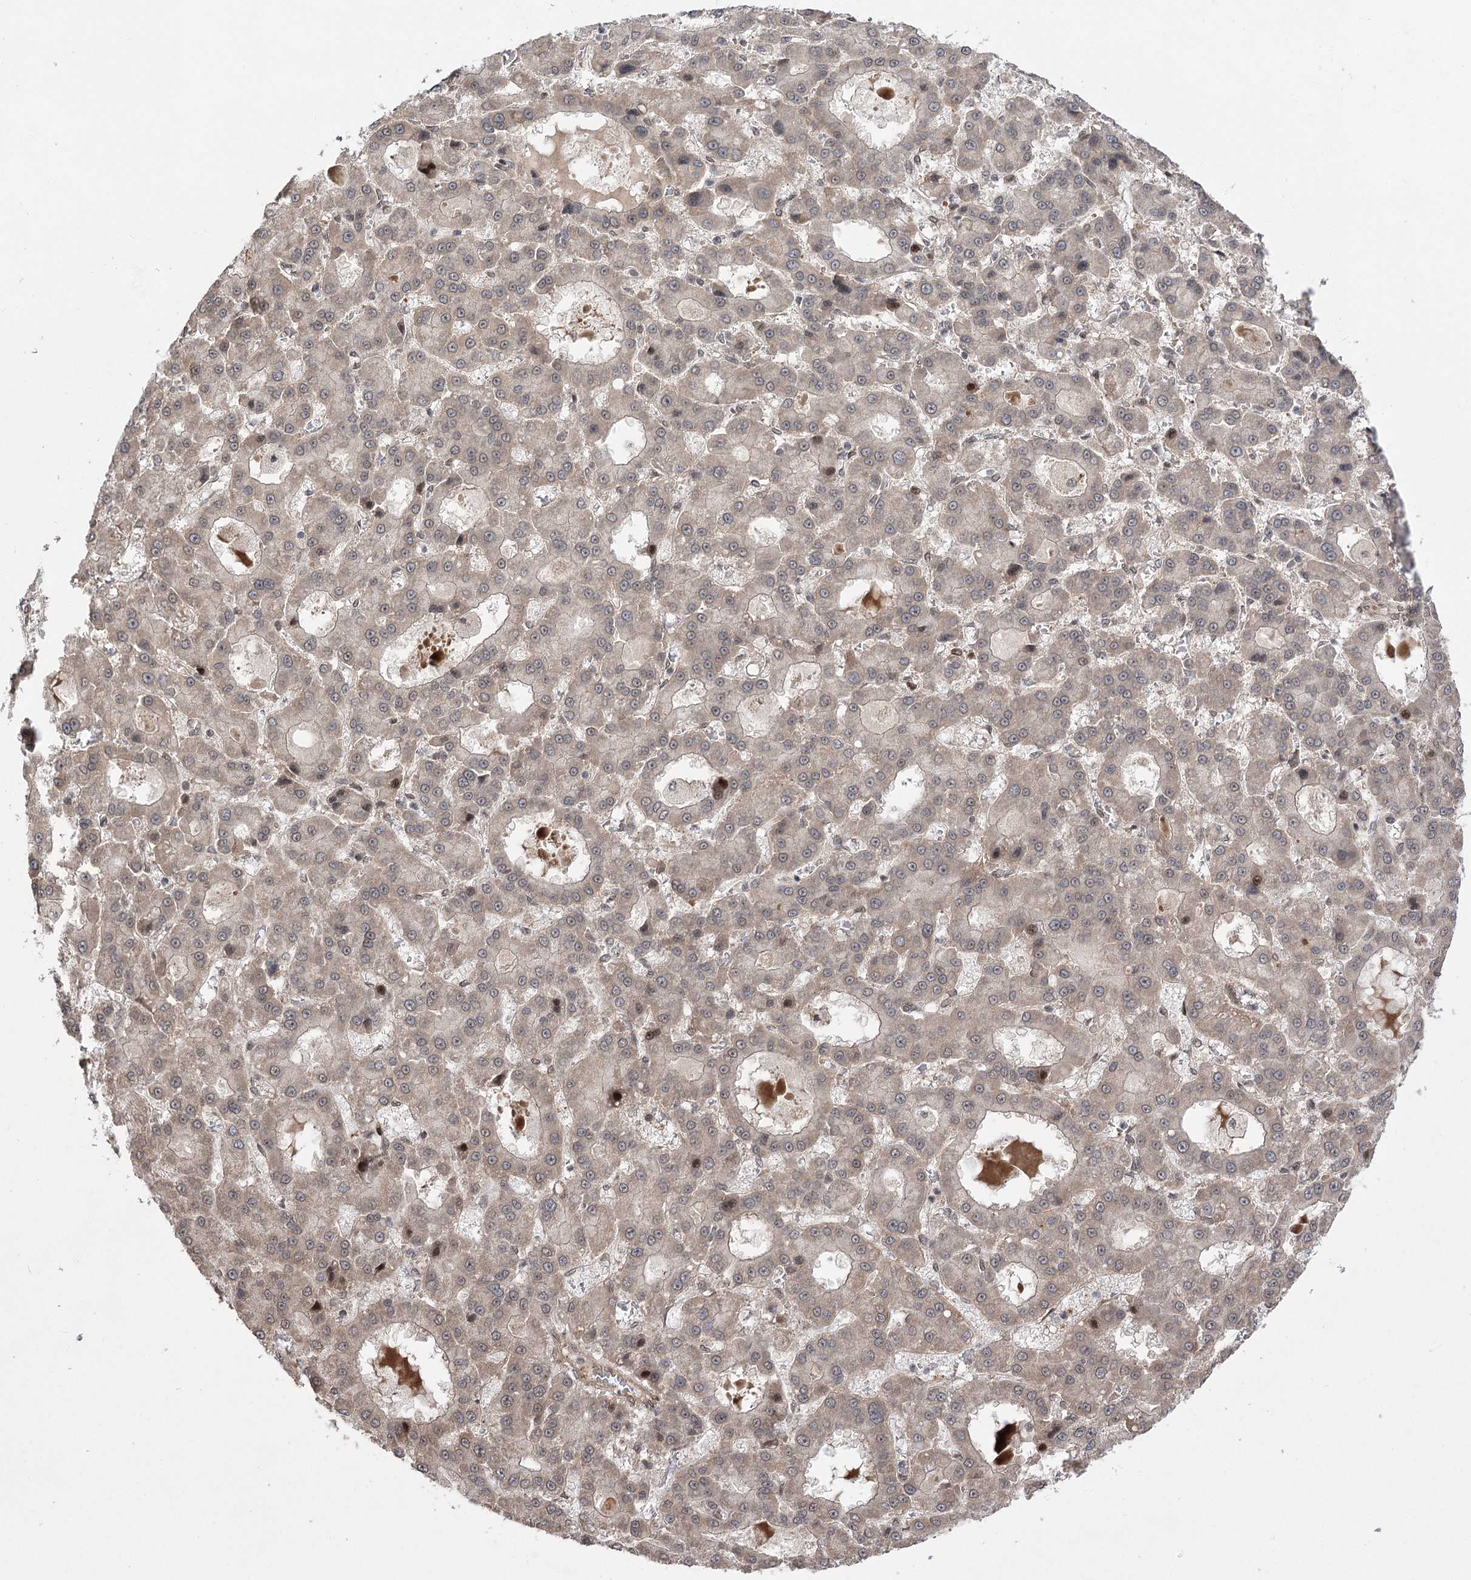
{"staining": {"intensity": "moderate", "quantity": "<25%", "location": "nuclear"}, "tissue": "liver cancer", "cell_type": "Tumor cells", "image_type": "cancer", "snomed": [{"axis": "morphology", "description": "Carcinoma, Hepatocellular, NOS"}, {"axis": "topography", "description": "Liver"}], "caption": "A micrograph showing moderate nuclear staining in about <25% of tumor cells in hepatocellular carcinoma (liver), as visualized by brown immunohistochemical staining.", "gene": "TENM2", "patient": {"sex": "male", "age": 70}}